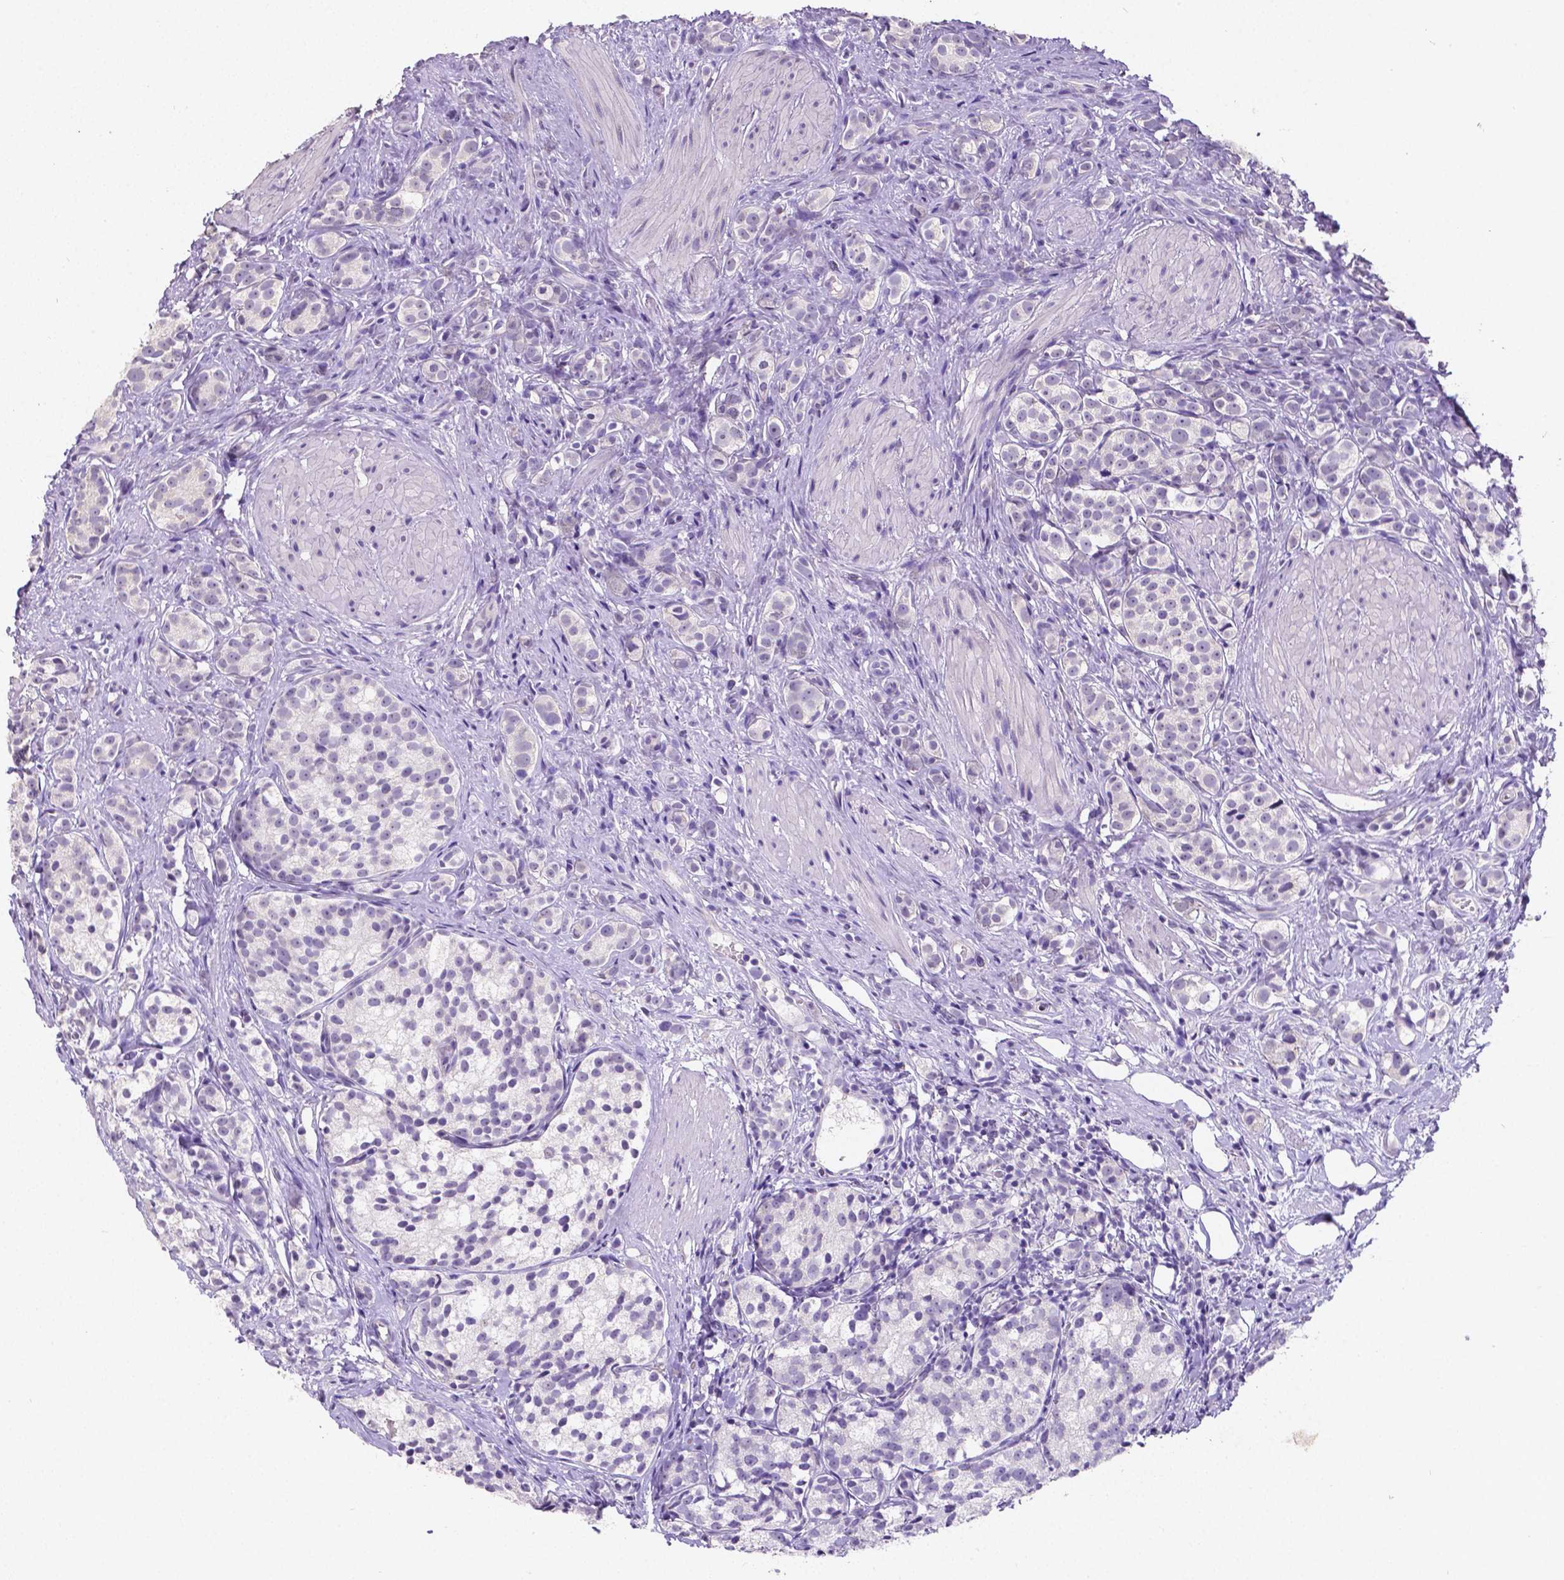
{"staining": {"intensity": "negative", "quantity": "none", "location": "none"}, "tissue": "prostate cancer", "cell_type": "Tumor cells", "image_type": "cancer", "snomed": [{"axis": "morphology", "description": "Adenocarcinoma, High grade"}, {"axis": "topography", "description": "Prostate"}], "caption": "Tumor cells are negative for protein expression in human prostate adenocarcinoma (high-grade). Brightfield microscopy of immunohistochemistry stained with DAB (3,3'-diaminobenzidine) (brown) and hematoxylin (blue), captured at high magnification.", "gene": "SATB2", "patient": {"sex": "male", "age": 53}}